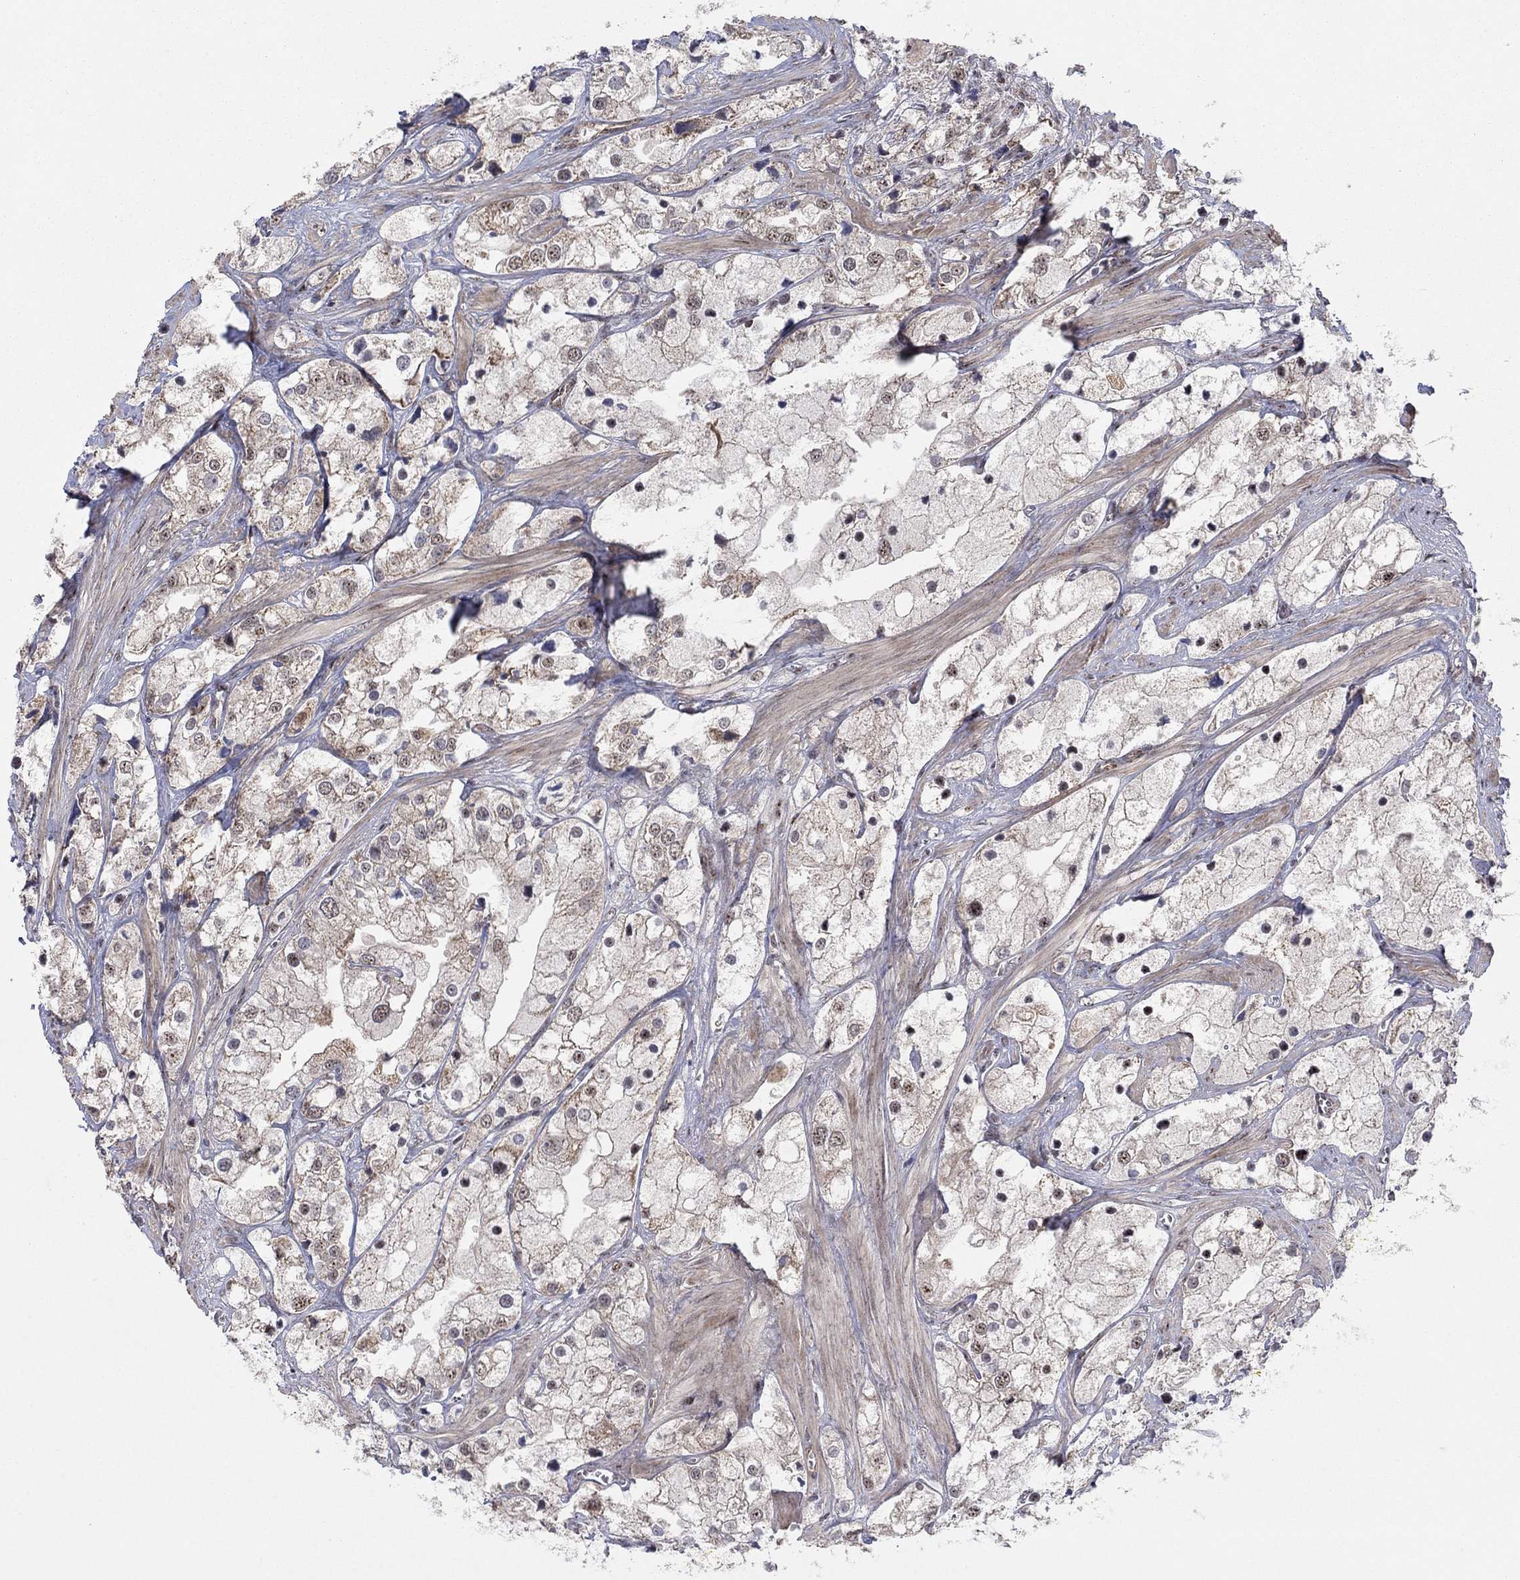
{"staining": {"intensity": "negative", "quantity": "none", "location": "none"}, "tissue": "prostate cancer", "cell_type": "Tumor cells", "image_type": "cancer", "snomed": [{"axis": "morphology", "description": "Adenocarcinoma, NOS"}, {"axis": "topography", "description": "Prostate and seminal vesicle, NOS"}, {"axis": "topography", "description": "Prostate"}], "caption": "A photomicrograph of adenocarcinoma (prostate) stained for a protein shows no brown staining in tumor cells. (Stains: DAB immunohistochemistry (IHC) with hematoxylin counter stain, Microscopy: brightfield microscopy at high magnification).", "gene": "ZNF395", "patient": {"sex": "male", "age": 79}}